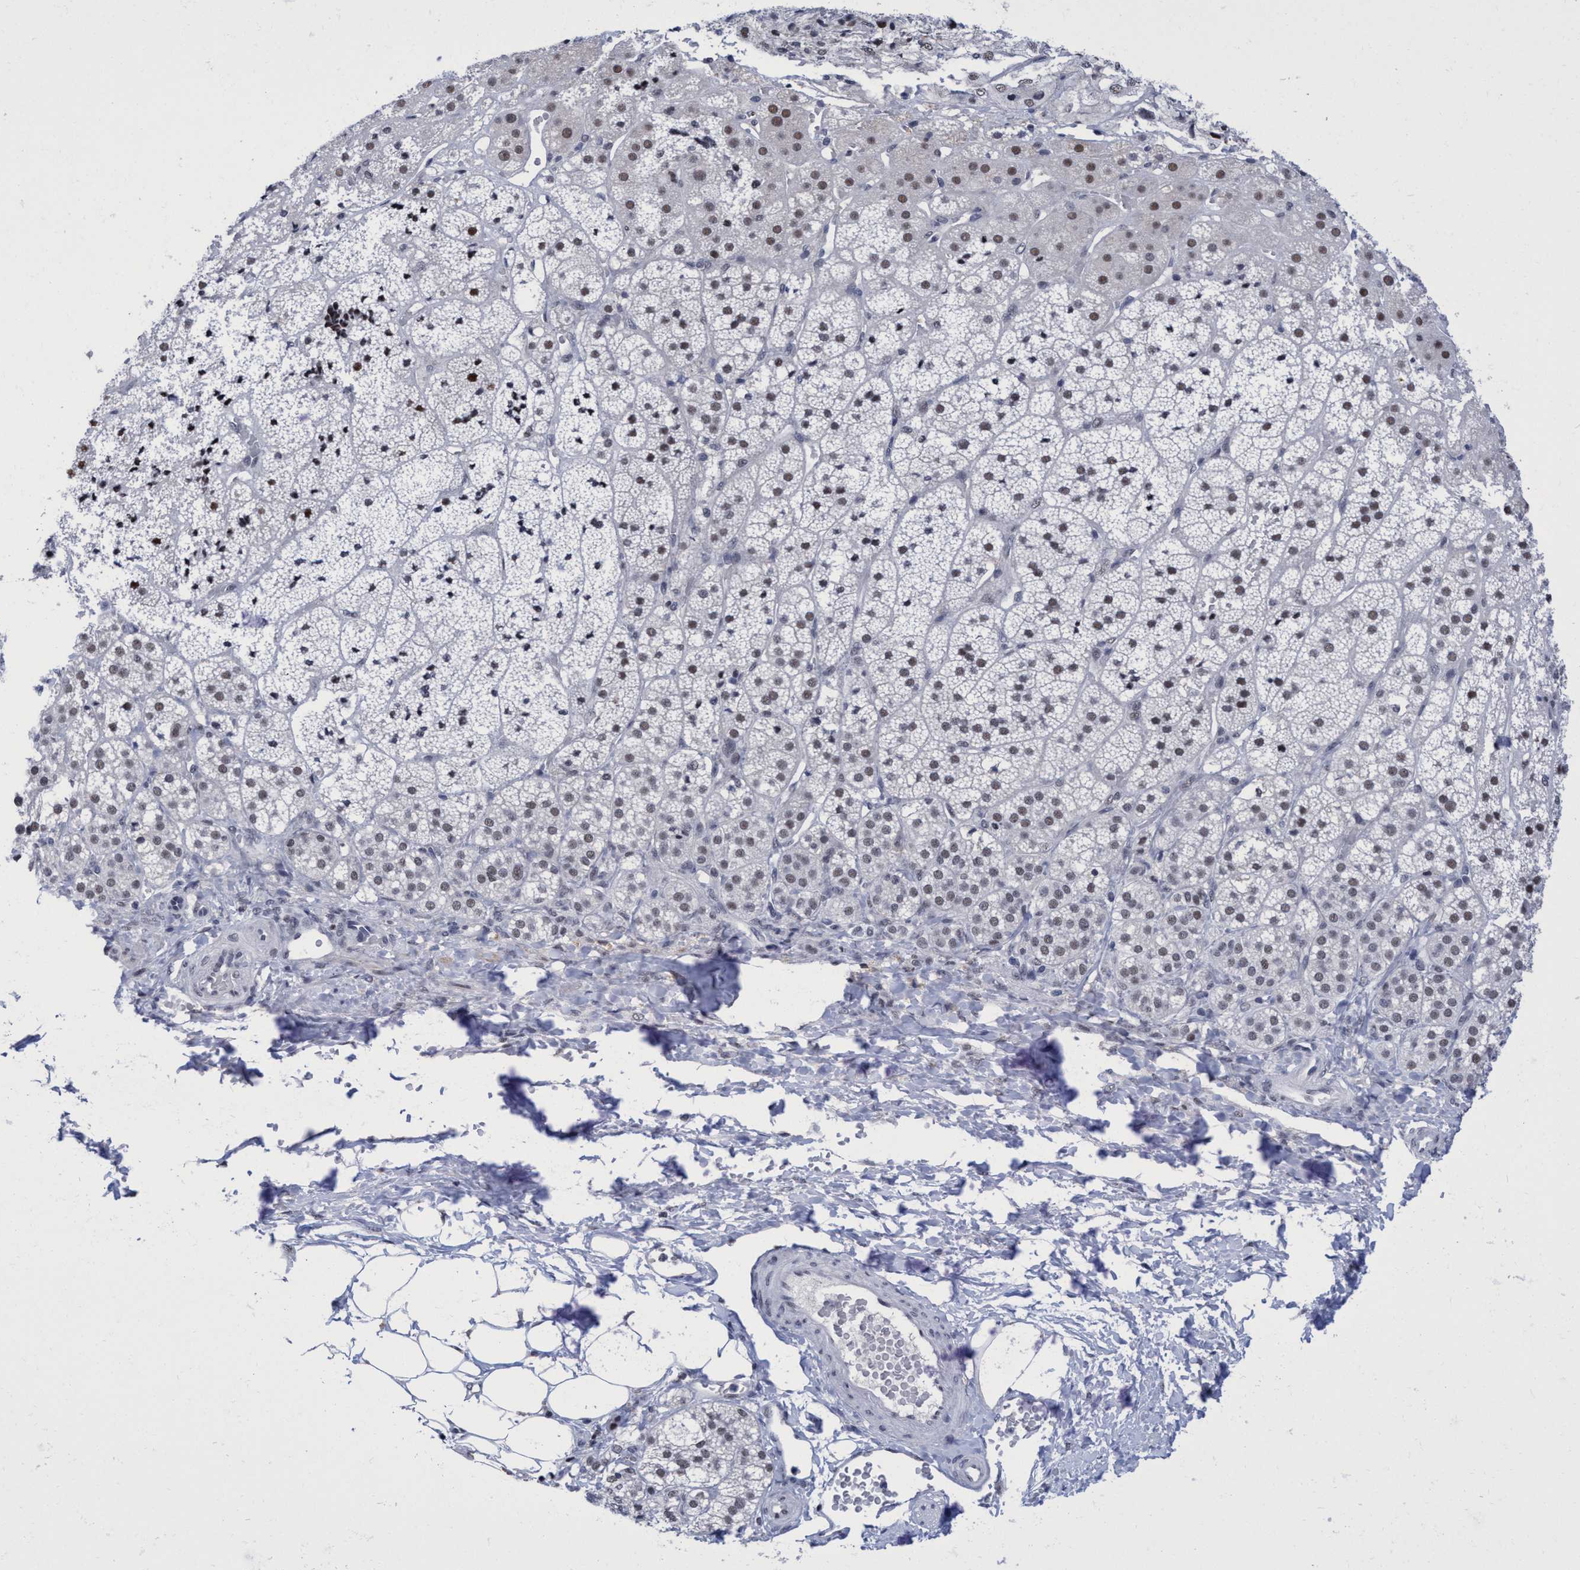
{"staining": {"intensity": "moderate", "quantity": "25%-75%", "location": "nuclear"}, "tissue": "adrenal gland", "cell_type": "Glandular cells", "image_type": "normal", "snomed": [{"axis": "morphology", "description": "Normal tissue, NOS"}, {"axis": "topography", "description": "Adrenal gland"}], "caption": "Immunohistochemistry staining of benign adrenal gland, which displays medium levels of moderate nuclear expression in about 25%-75% of glandular cells indicating moderate nuclear protein positivity. The staining was performed using DAB (brown) for protein detection and nuclei were counterstained in hematoxylin (blue).", "gene": "C9orf78", "patient": {"sex": "female", "age": 44}}